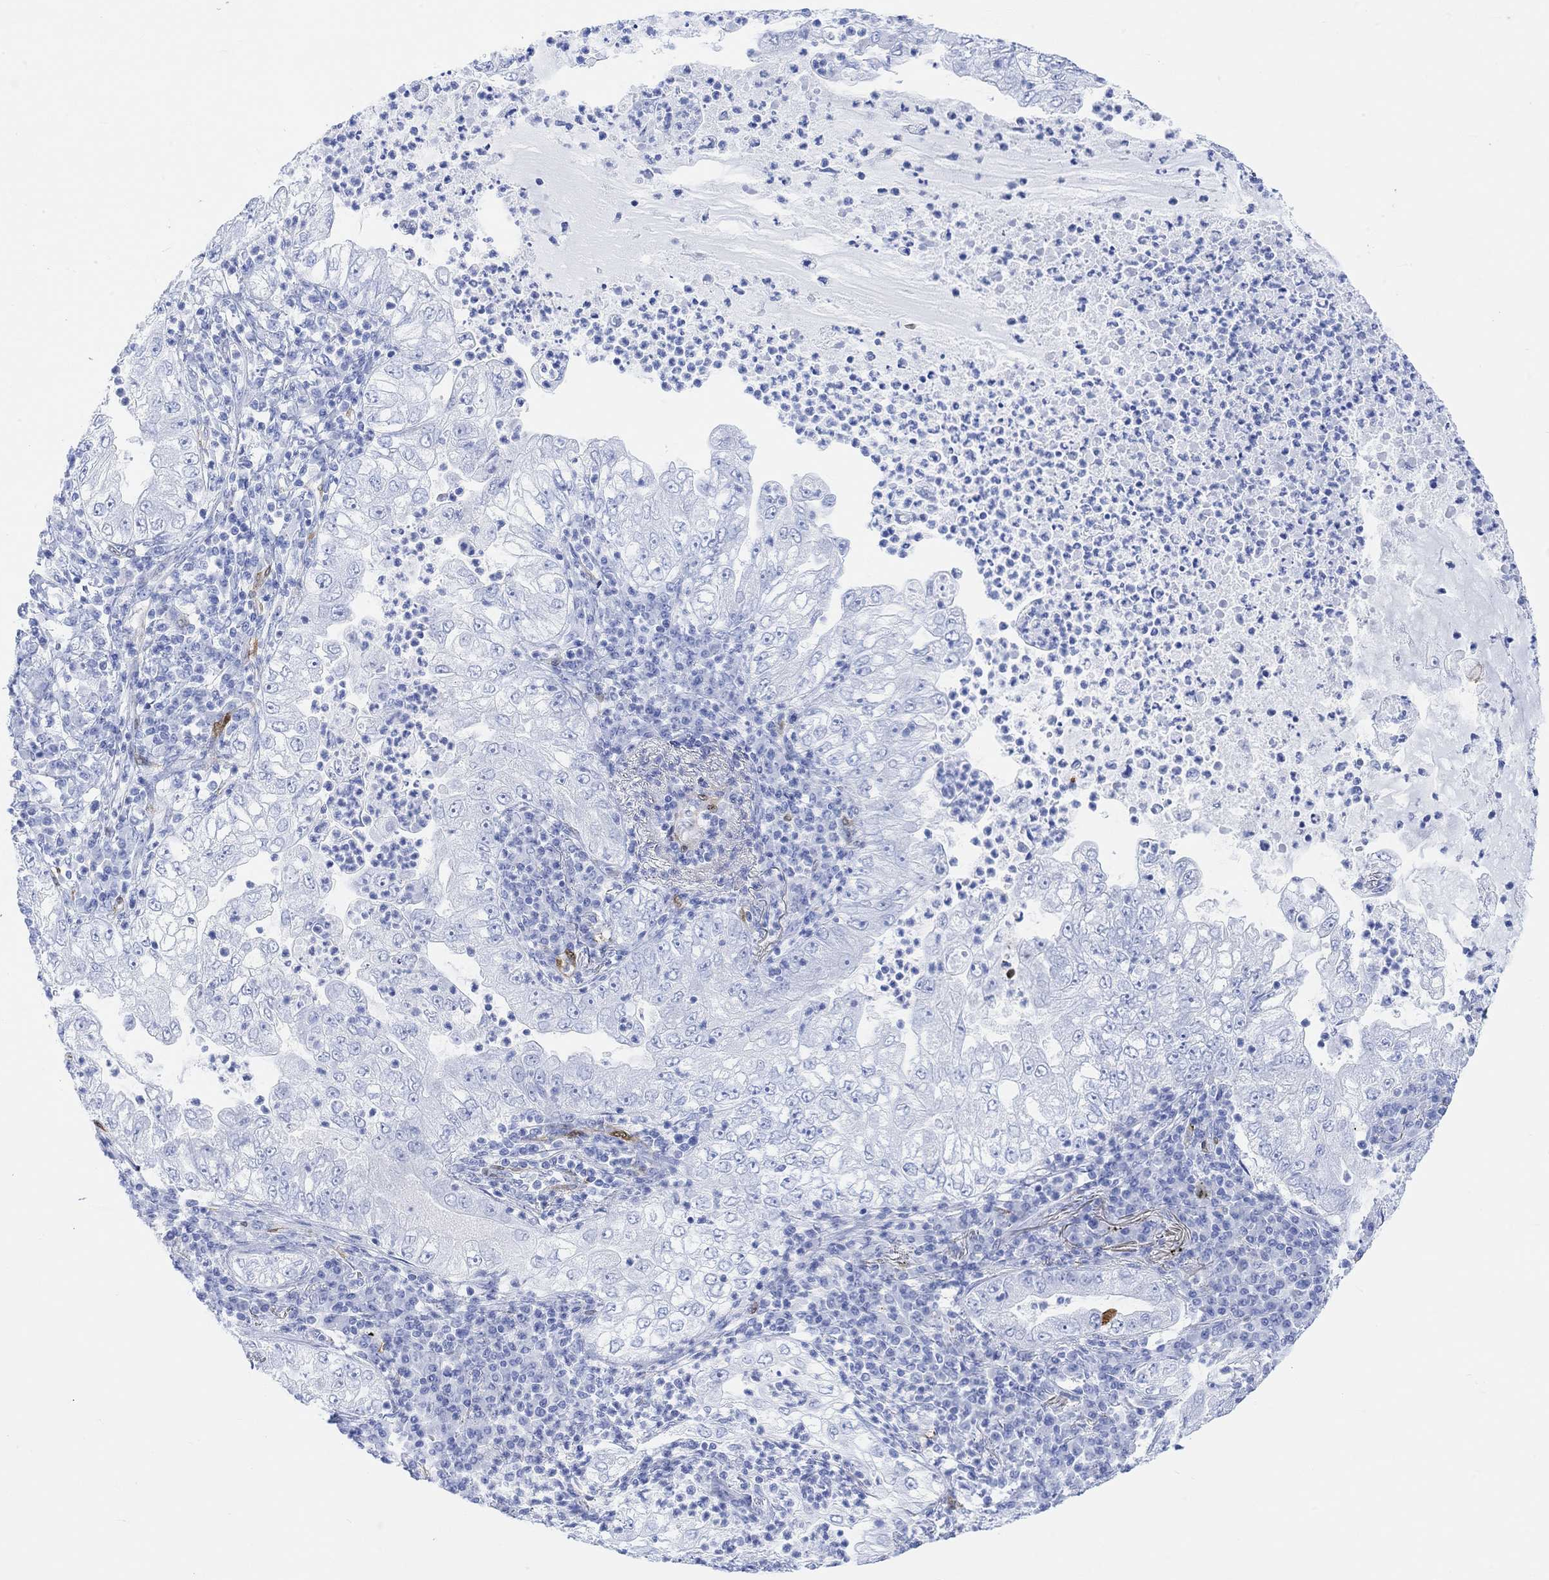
{"staining": {"intensity": "negative", "quantity": "none", "location": "none"}, "tissue": "lung cancer", "cell_type": "Tumor cells", "image_type": "cancer", "snomed": [{"axis": "morphology", "description": "Adenocarcinoma, NOS"}, {"axis": "topography", "description": "Lung"}], "caption": "Tumor cells show no significant protein expression in lung cancer (adenocarcinoma).", "gene": "TPPP3", "patient": {"sex": "female", "age": 73}}